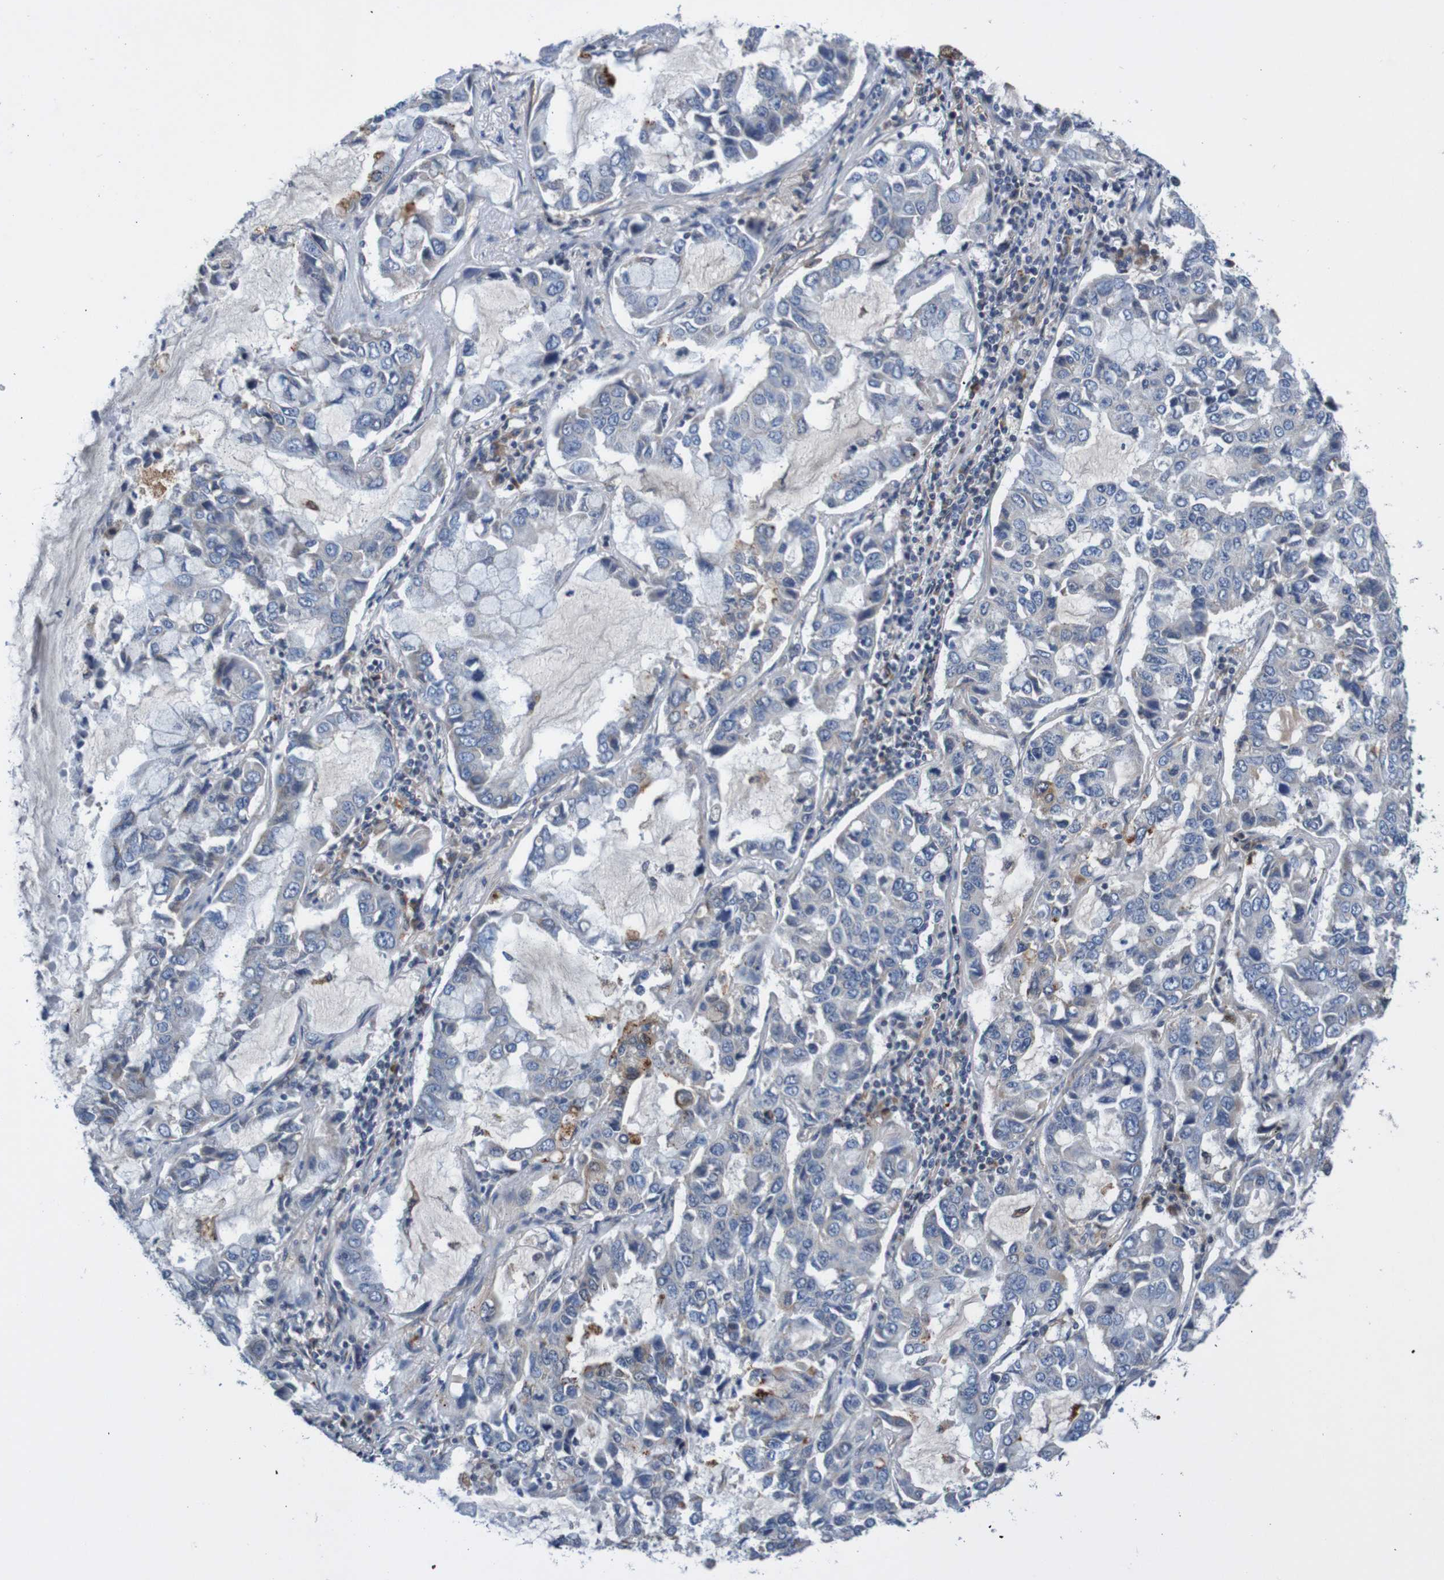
{"staining": {"intensity": "negative", "quantity": "none", "location": "none"}, "tissue": "lung cancer", "cell_type": "Tumor cells", "image_type": "cancer", "snomed": [{"axis": "morphology", "description": "Adenocarcinoma, NOS"}, {"axis": "topography", "description": "Lung"}], "caption": "Photomicrograph shows no protein staining in tumor cells of lung cancer tissue. (Brightfield microscopy of DAB immunohistochemistry (IHC) at high magnification).", "gene": "CPED1", "patient": {"sex": "male", "age": 64}}